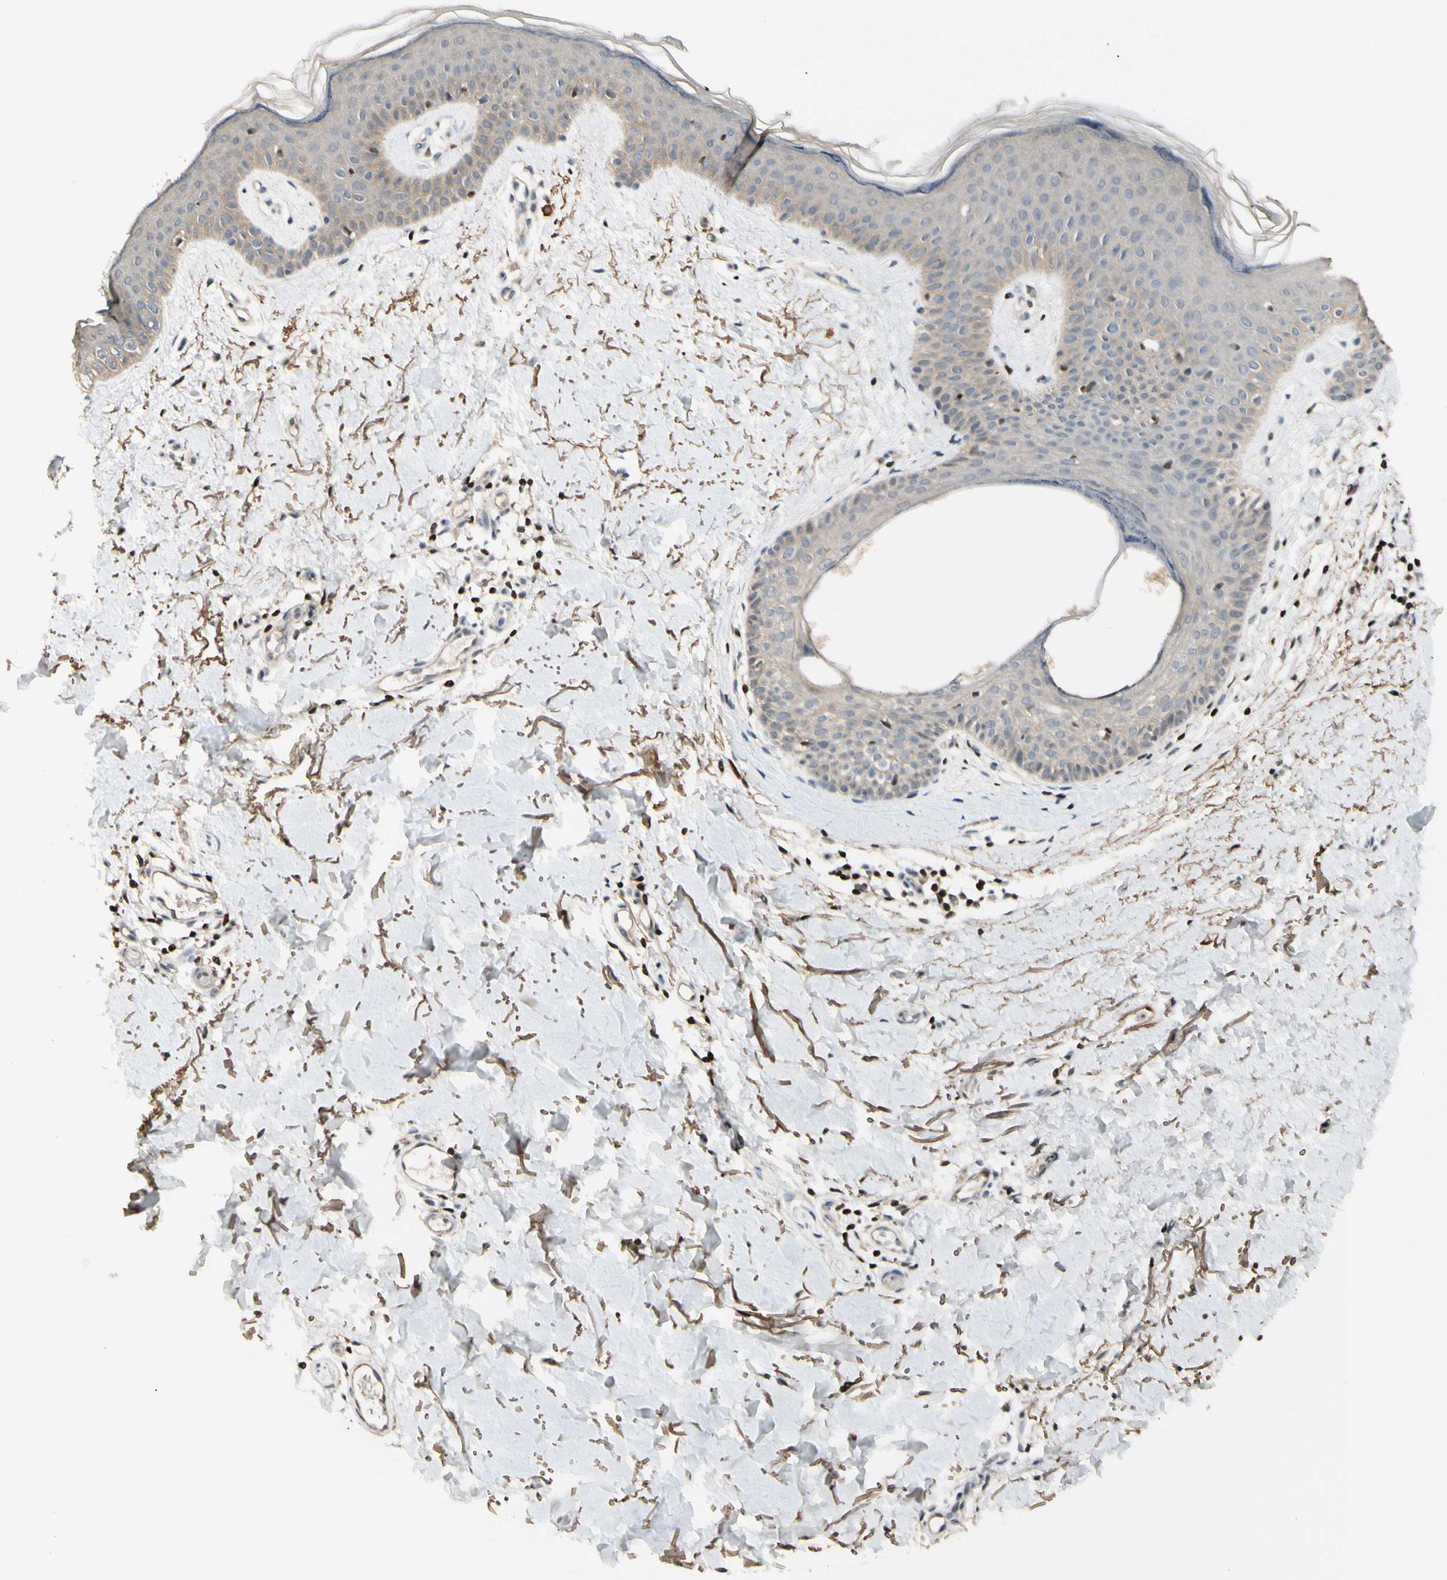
{"staining": {"intensity": "moderate", "quantity": ">75%", "location": "cytoplasmic/membranous"}, "tissue": "skin", "cell_type": "Fibroblasts", "image_type": "normal", "snomed": [{"axis": "morphology", "description": "Normal tissue, NOS"}, {"axis": "topography", "description": "Skin"}], "caption": "Brown immunohistochemical staining in unremarkable skin exhibits moderate cytoplasmic/membranous staining in approximately >75% of fibroblasts.", "gene": "NFYA", "patient": {"sex": "female", "age": 56}}